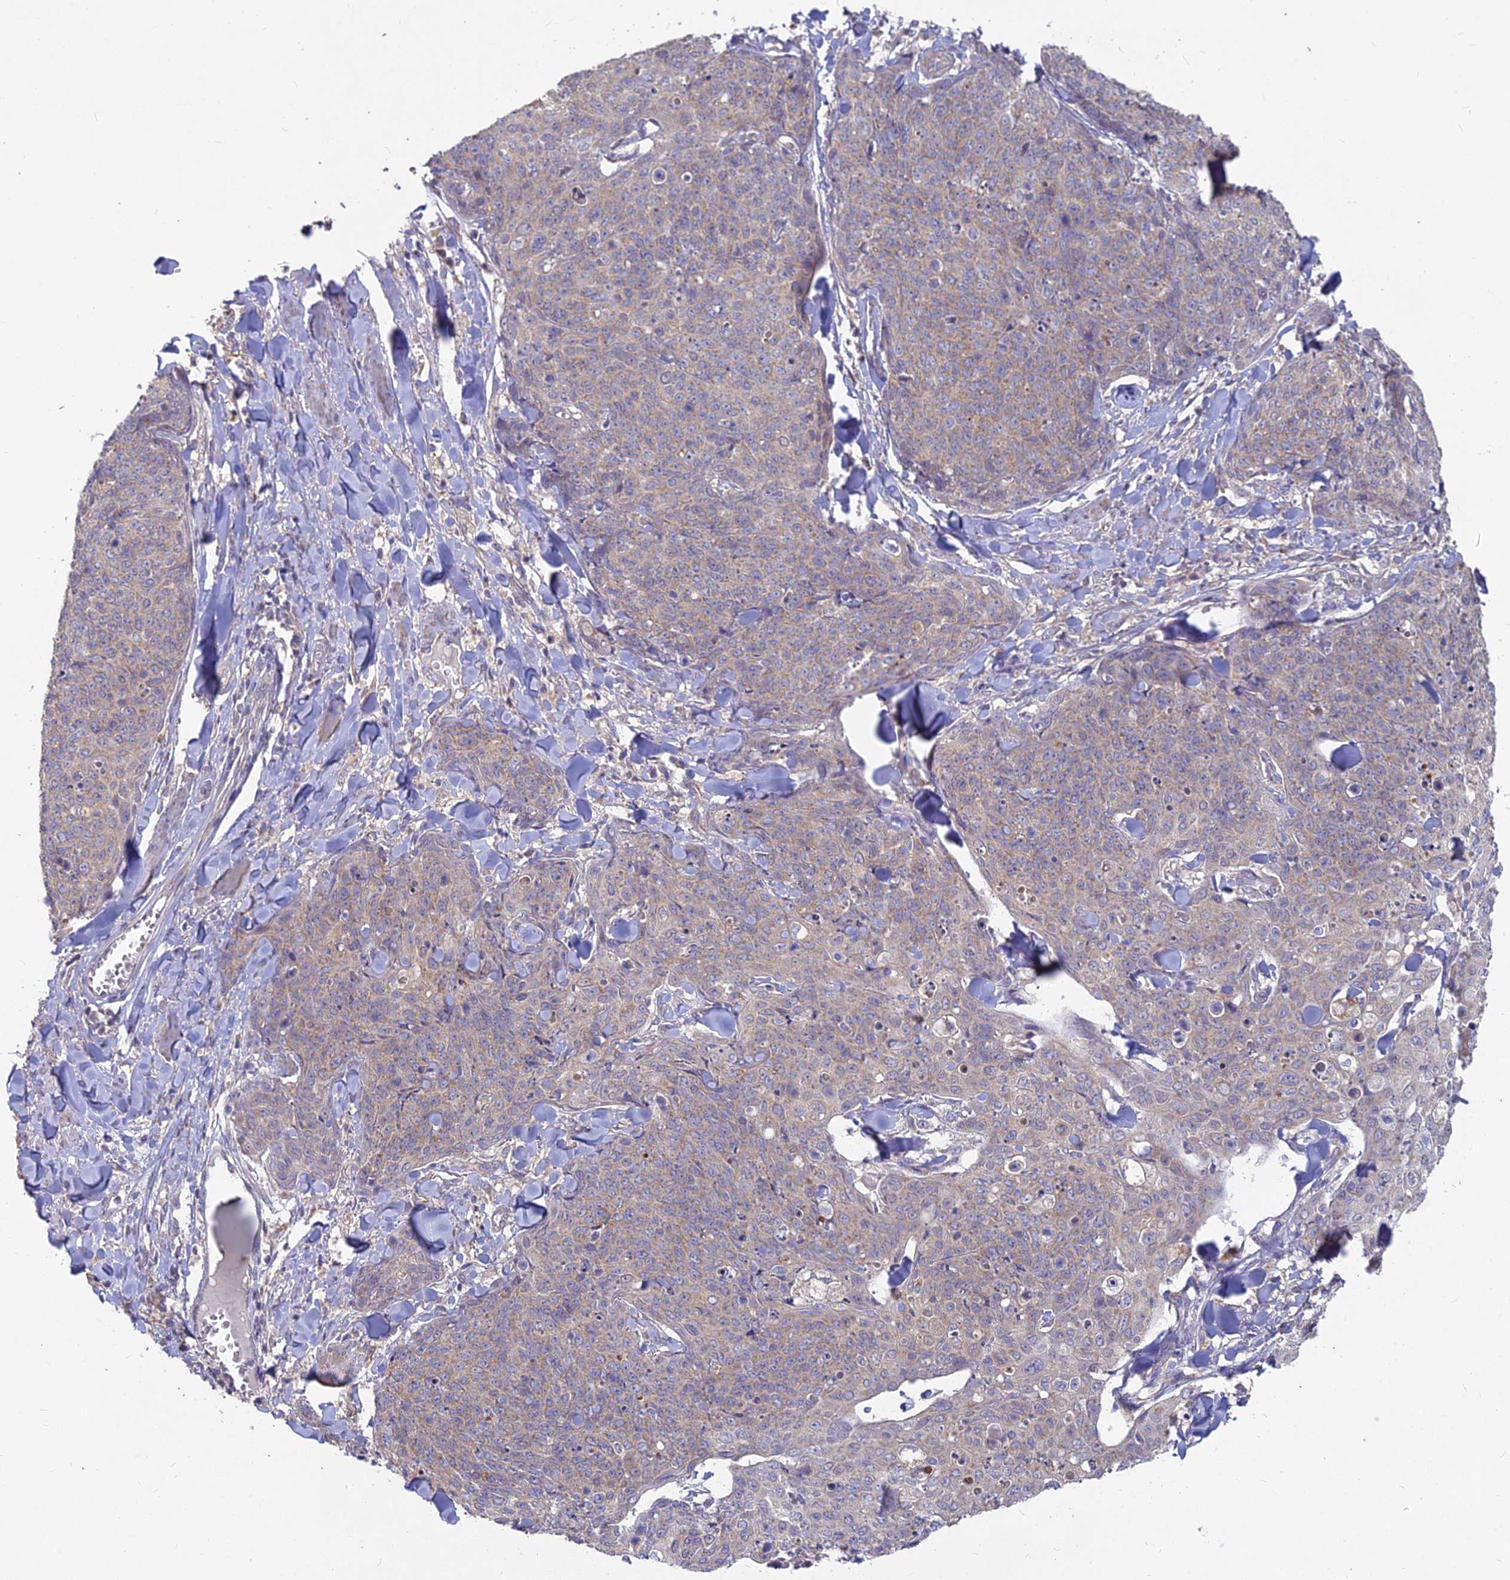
{"staining": {"intensity": "weak", "quantity": "25%-75%", "location": "cytoplasmic/membranous"}, "tissue": "skin cancer", "cell_type": "Tumor cells", "image_type": "cancer", "snomed": [{"axis": "morphology", "description": "Squamous cell carcinoma, NOS"}, {"axis": "topography", "description": "Skin"}, {"axis": "topography", "description": "Vulva"}], "caption": "Human skin squamous cell carcinoma stained with a brown dye displays weak cytoplasmic/membranous positive positivity in approximately 25%-75% of tumor cells.", "gene": "MICU2", "patient": {"sex": "female", "age": 85}}